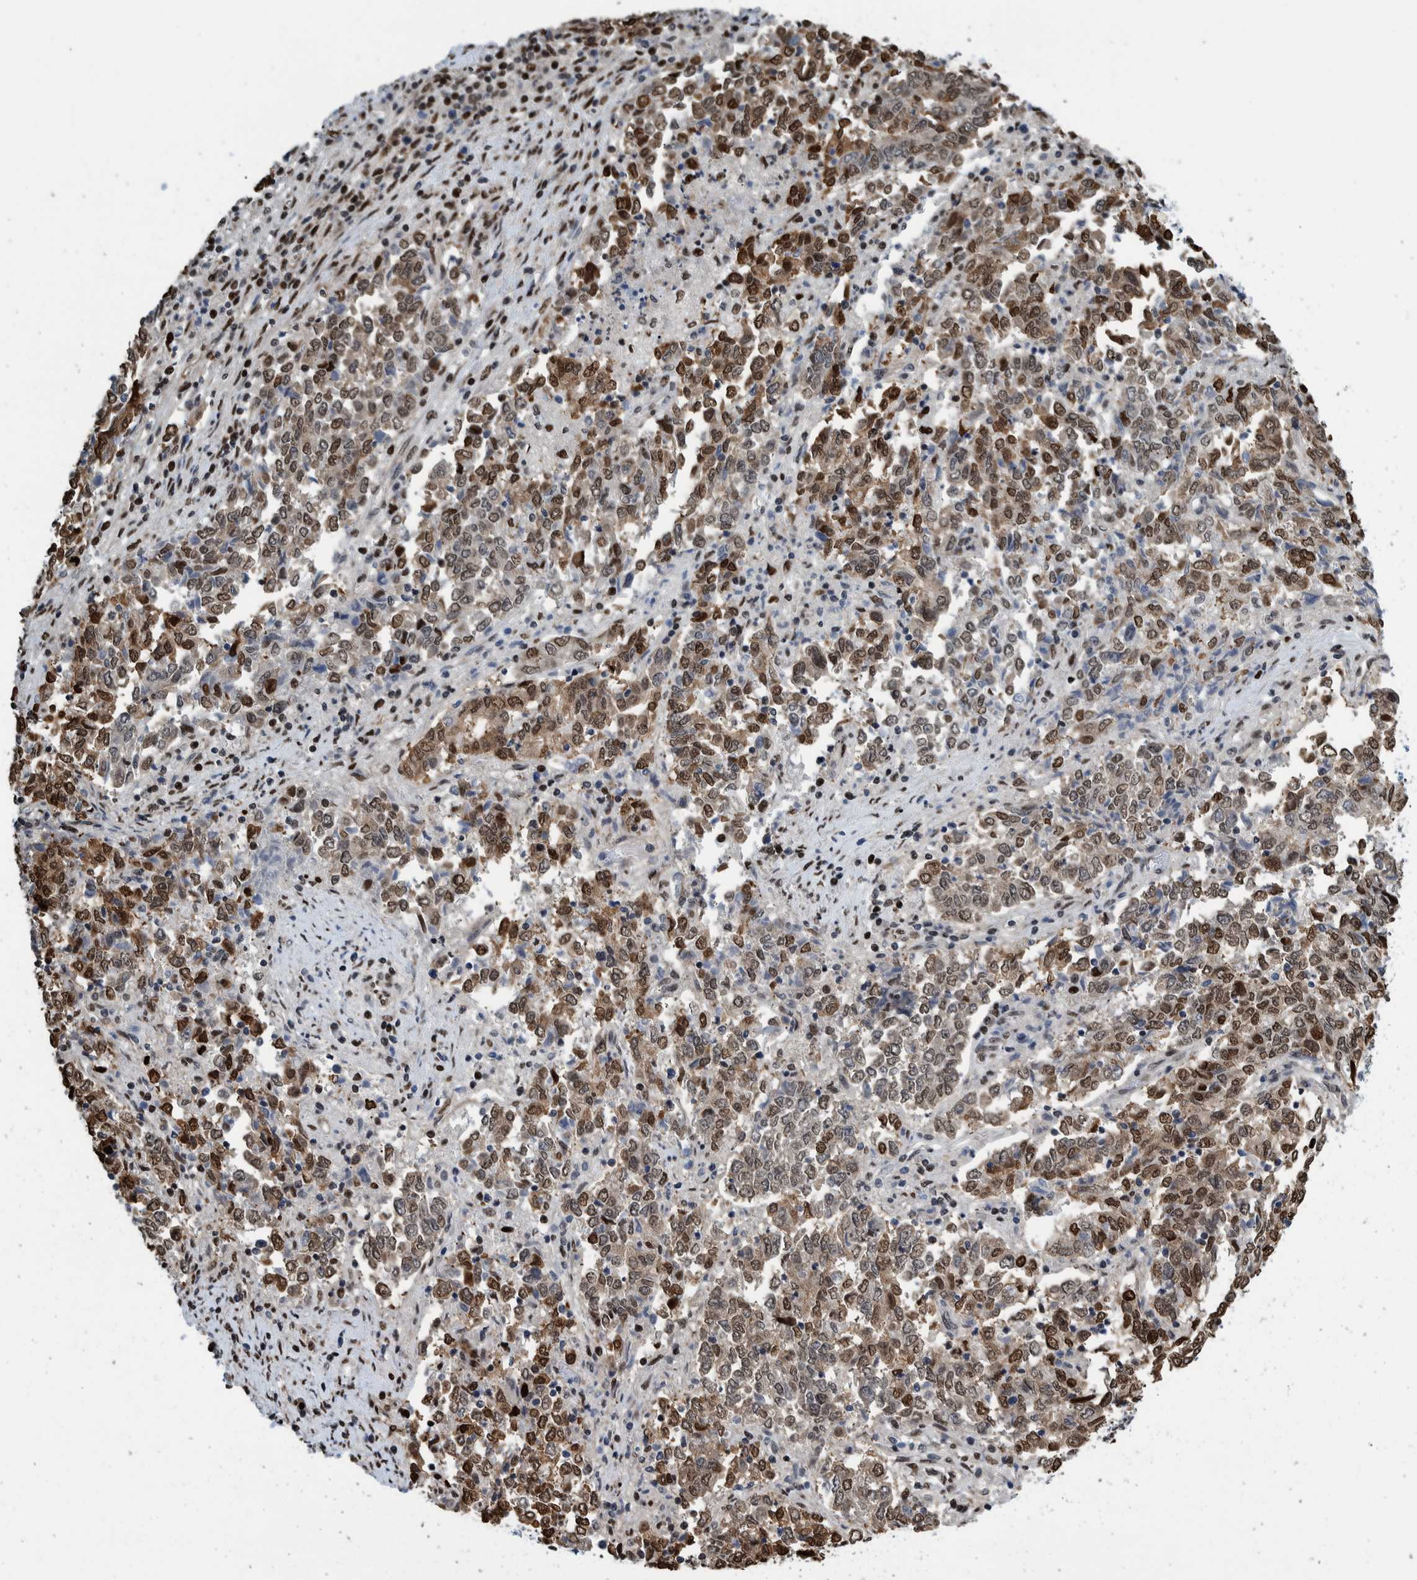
{"staining": {"intensity": "strong", "quantity": ">75%", "location": "nuclear"}, "tissue": "endometrial cancer", "cell_type": "Tumor cells", "image_type": "cancer", "snomed": [{"axis": "morphology", "description": "Adenocarcinoma, NOS"}, {"axis": "topography", "description": "Endometrium"}], "caption": "Protein analysis of endometrial cancer tissue shows strong nuclear expression in about >75% of tumor cells.", "gene": "HEATR9", "patient": {"sex": "female", "age": 80}}